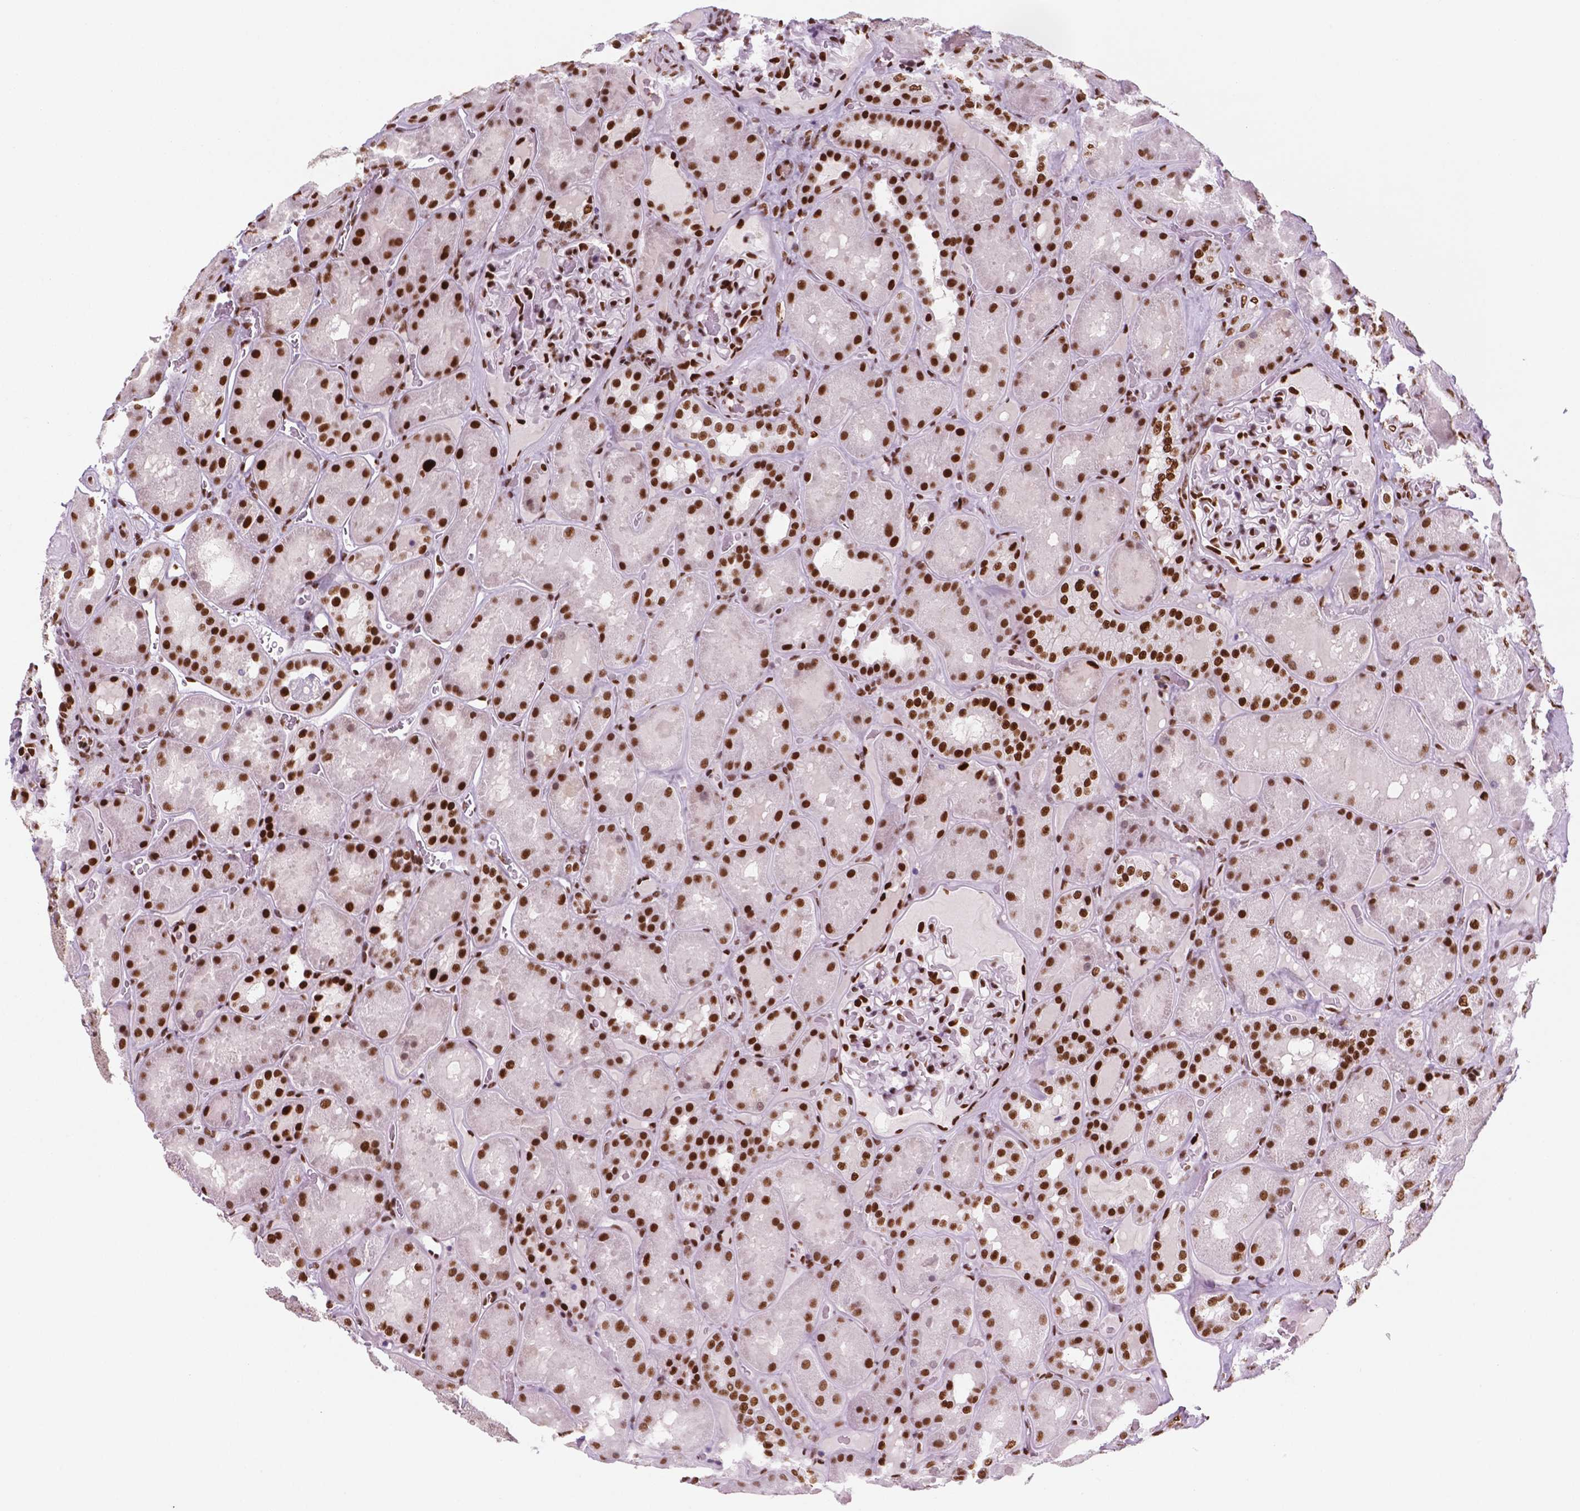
{"staining": {"intensity": "strong", "quantity": "25%-75%", "location": "nuclear"}, "tissue": "kidney", "cell_type": "Cells in glomeruli", "image_type": "normal", "snomed": [{"axis": "morphology", "description": "Normal tissue, NOS"}, {"axis": "topography", "description": "Kidney"}], "caption": "Immunohistochemistry (DAB) staining of benign kidney reveals strong nuclear protein staining in approximately 25%-75% of cells in glomeruli.", "gene": "MSH6", "patient": {"sex": "male", "age": 73}}